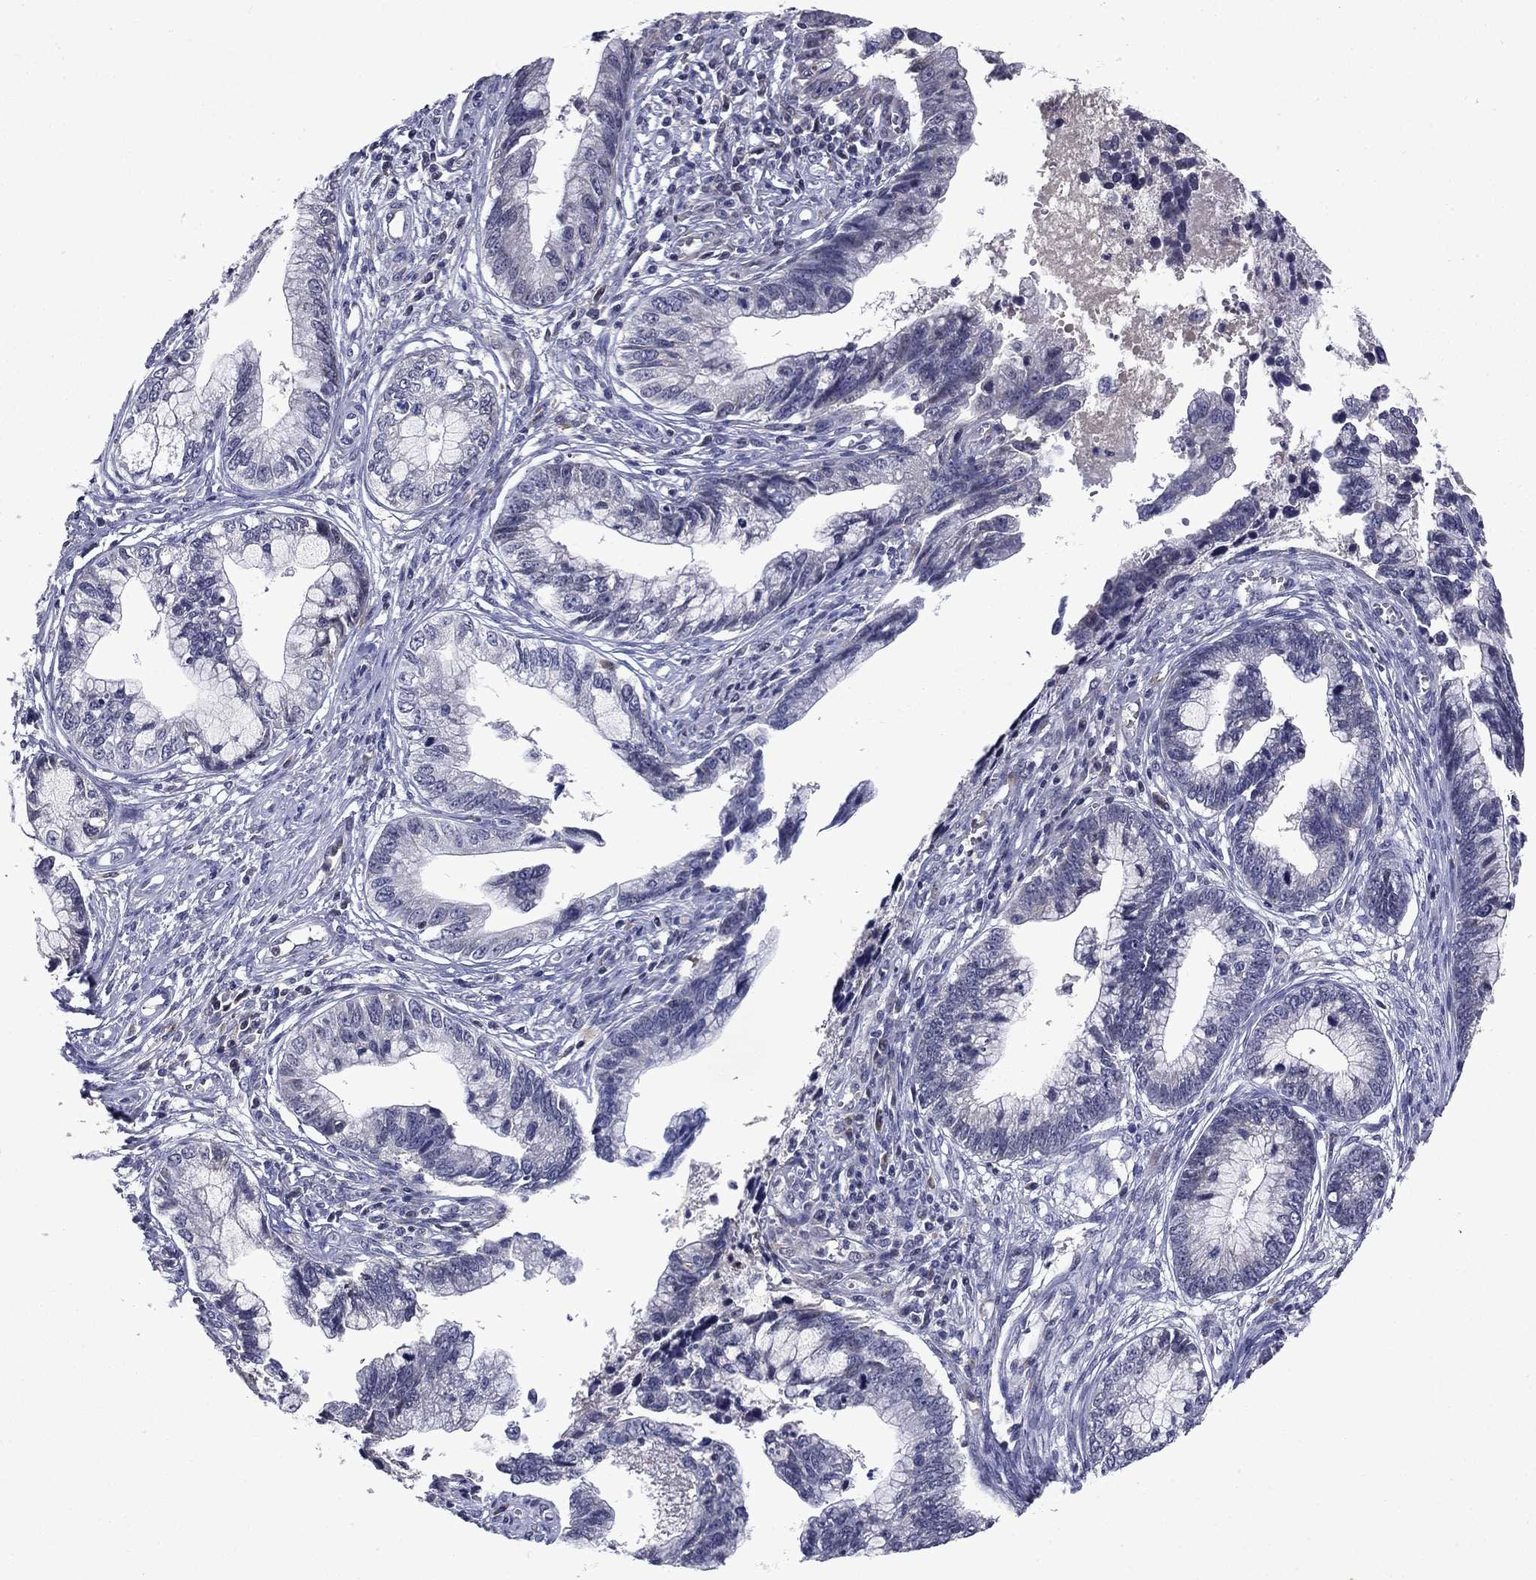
{"staining": {"intensity": "negative", "quantity": "none", "location": "none"}, "tissue": "cervical cancer", "cell_type": "Tumor cells", "image_type": "cancer", "snomed": [{"axis": "morphology", "description": "Adenocarcinoma, NOS"}, {"axis": "topography", "description": "Cervix"}], "caption": "High power microscopy histopathology image of an immunohistochemistry (IHC) histopathology image of cervical cancer, revealing no significant expression in tumor cells.", "gene": "ECM1", "patient": {"sex": "female", "age": 44}}